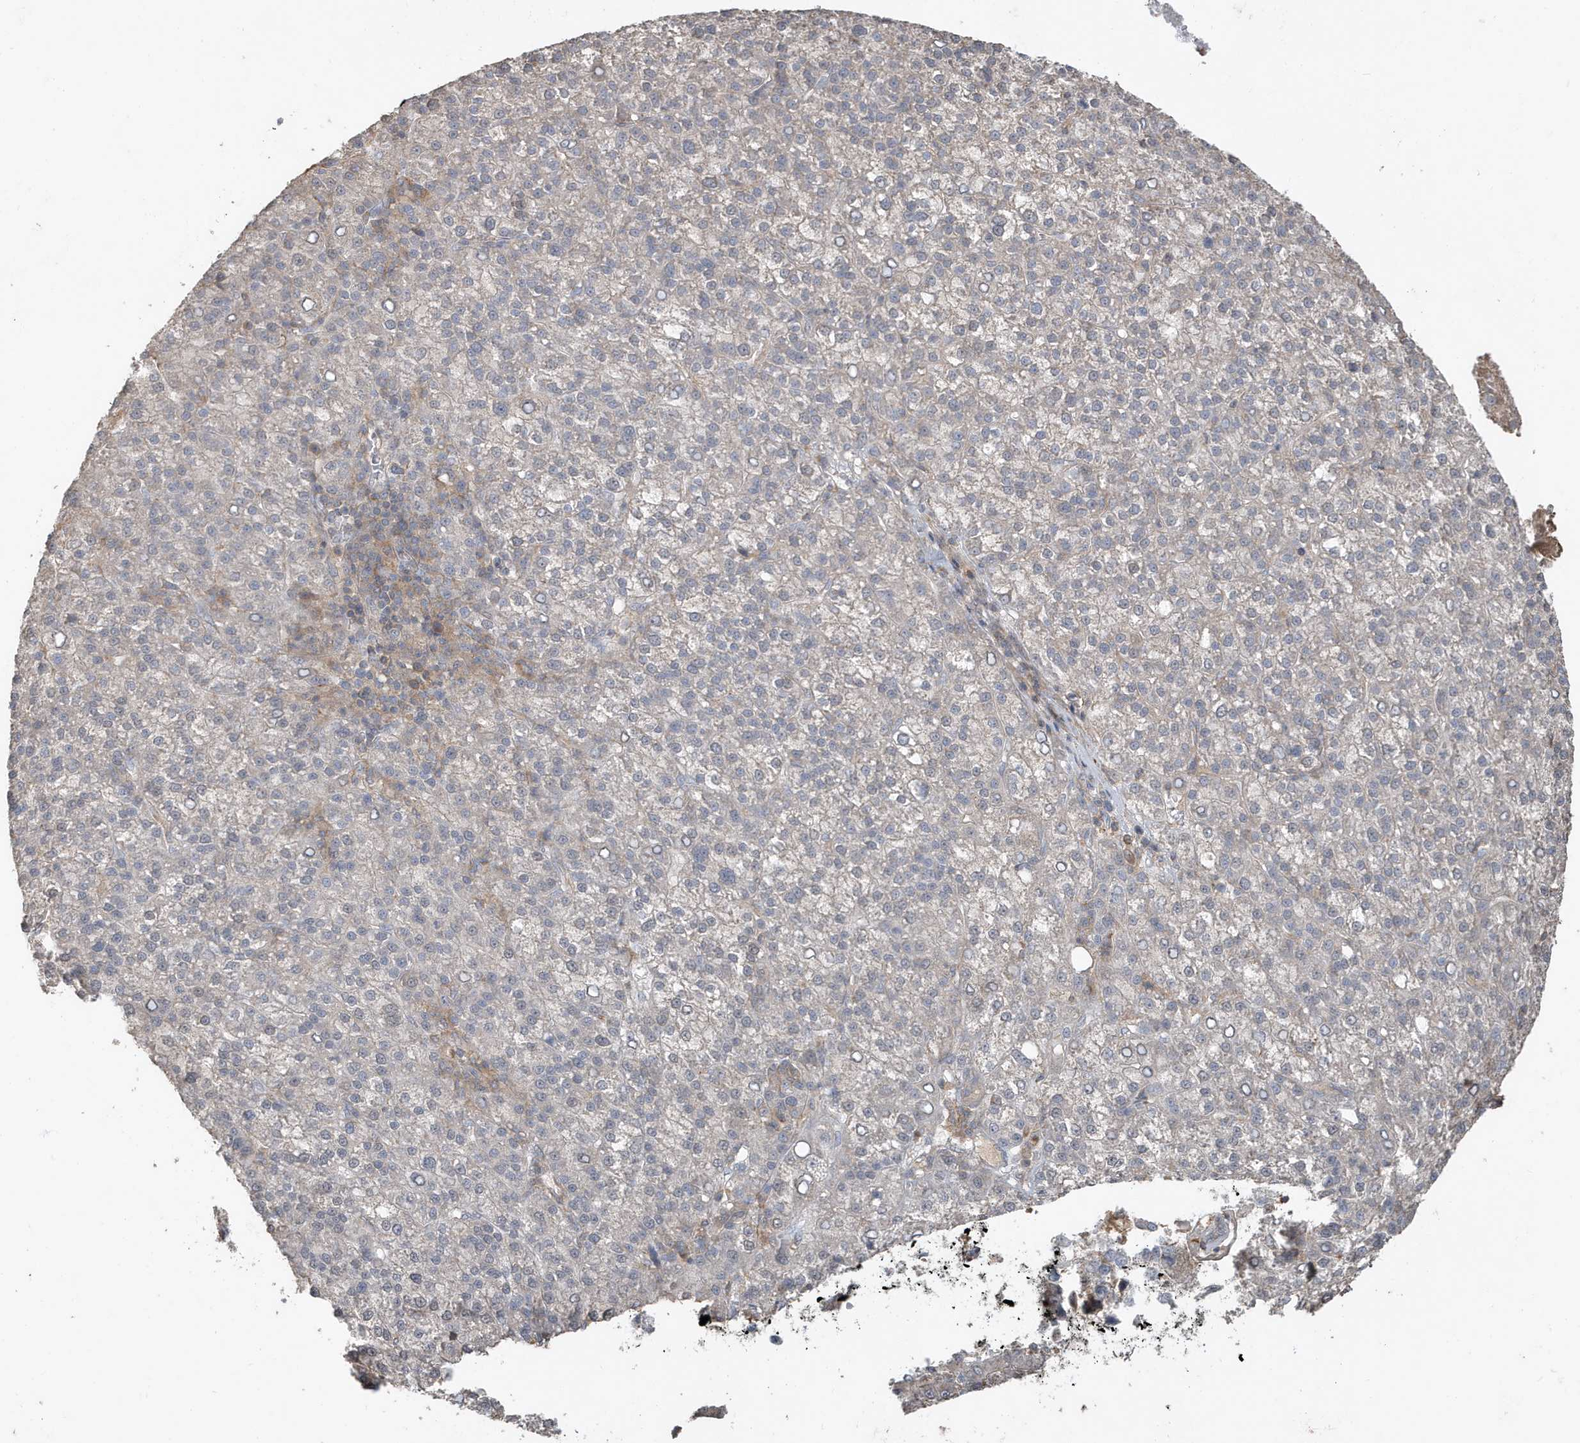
{"staining": {"intensity": "negative", "quantity": "none", "location": "none"}, "tissue": "liver cancer", "cell_type": "Tumor cells", "image_type": "cancer", "snomed": [{"axis": "morphology", "description": "Carcinoma, Hepatocellular, NOS"}, {"axis": "topography", "description": "Liver"}], "caption": "Immunohistochemistry image of neoplastic tissue: liver hepatocellular carcinoma stained with DAB exhibits no significant protein positivity in tumor cells.", "gene": "PRRT3", "patient": {"sex": "female", "age": 58}}